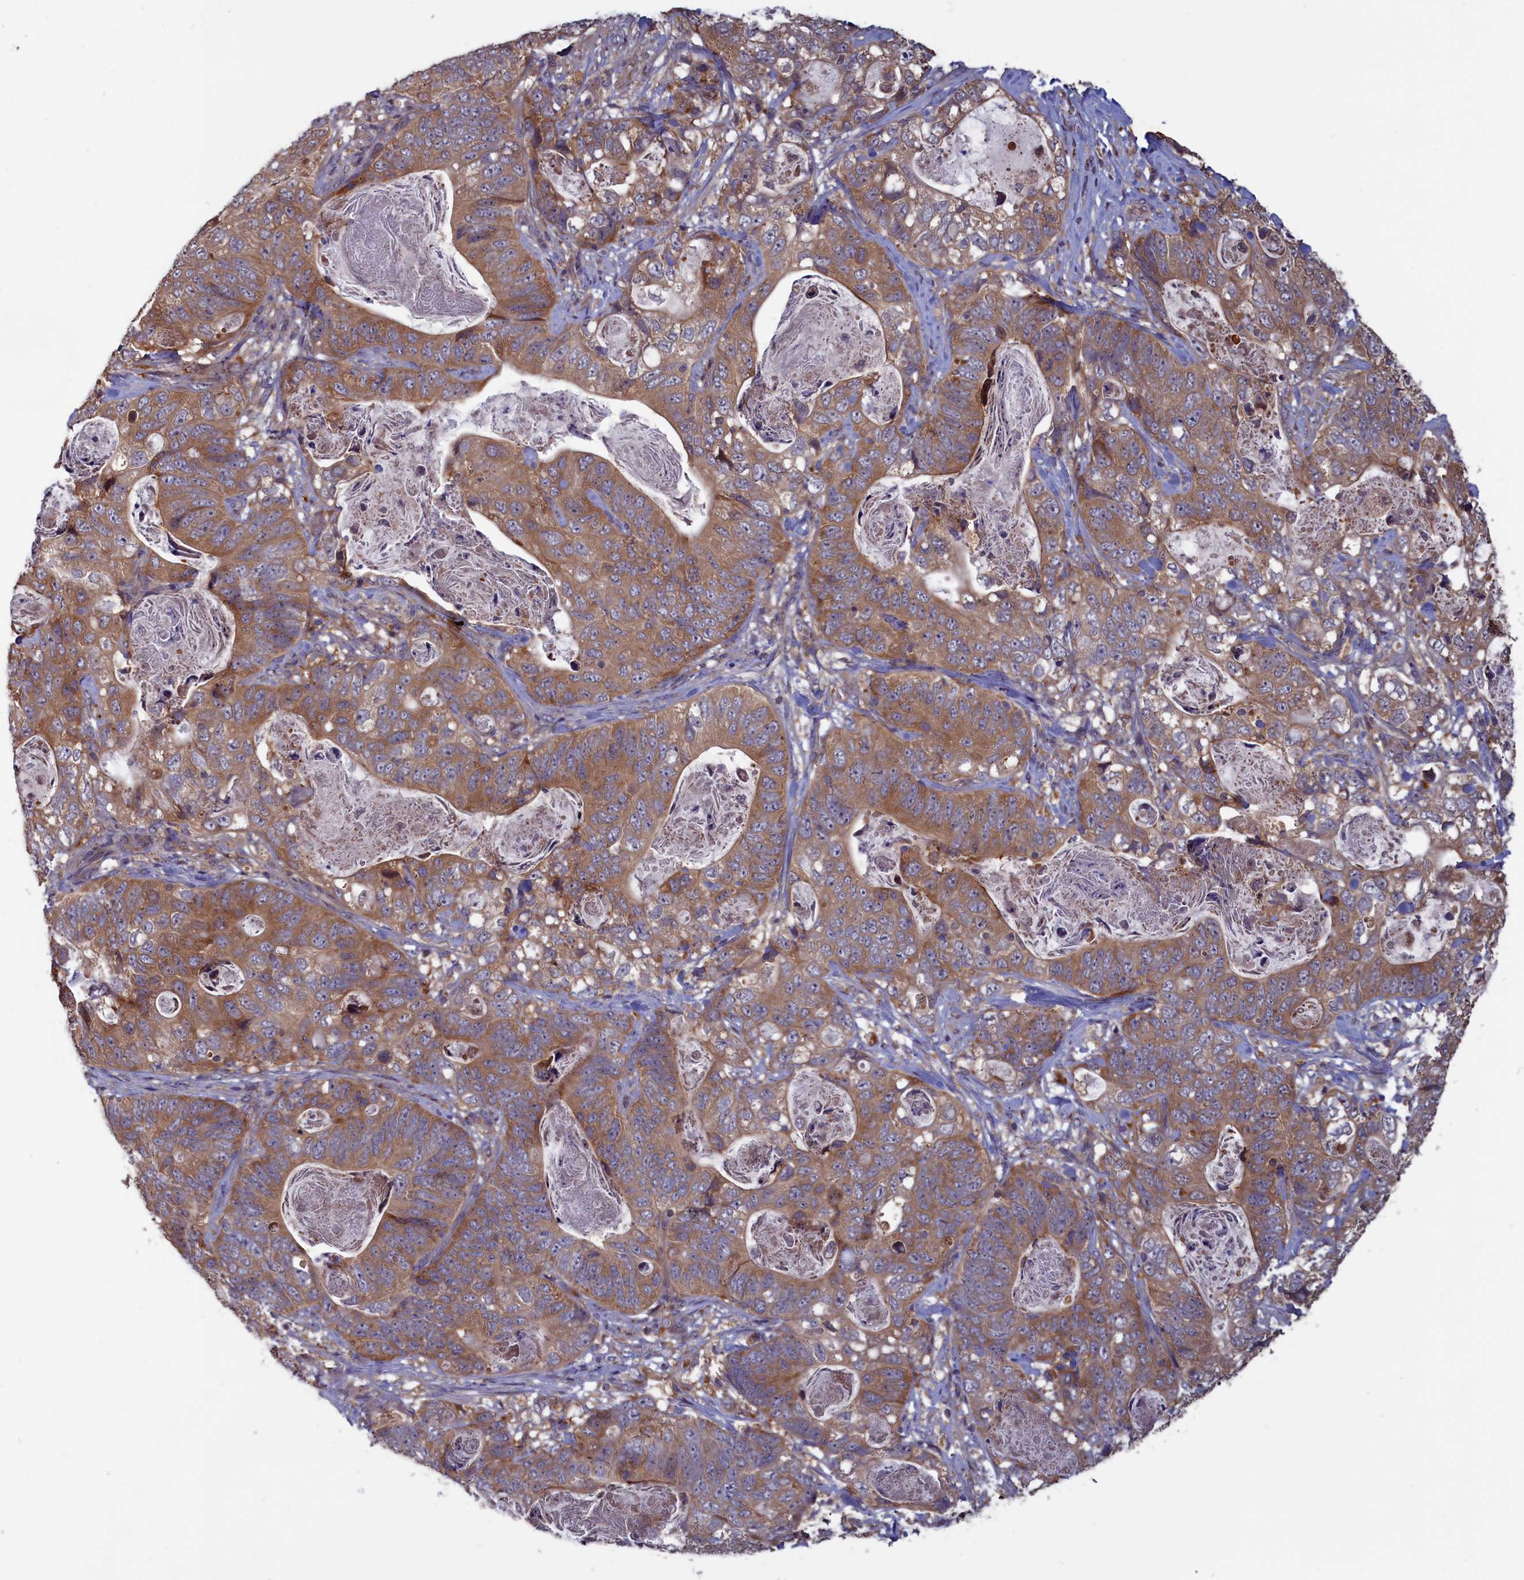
{"staining": {"intensity": "moderate", "quantity": ">75%", "location": "cytoplasmic/membranous"}, "tissue": "stomach cancer", "cell_type": "Tumor cells", "image_type": "cancer", "snomed": [{"axis": "morphology", "description": "Normal tissue, NOS"}, {"axis": "morphology", "description": "Adenocarcinoma, NOS"}, {"axis": "topography", "description": "Stomach"}], "caption": "Moderate cytoplasmic/membranous staining for a protein is appreciated in about >75% of tumor cells of stomach cancer (adenocarcinoma) using immunohistochemistry.", "gene": "CACTIN", "patient": {"sex": "female", "age": 89}}